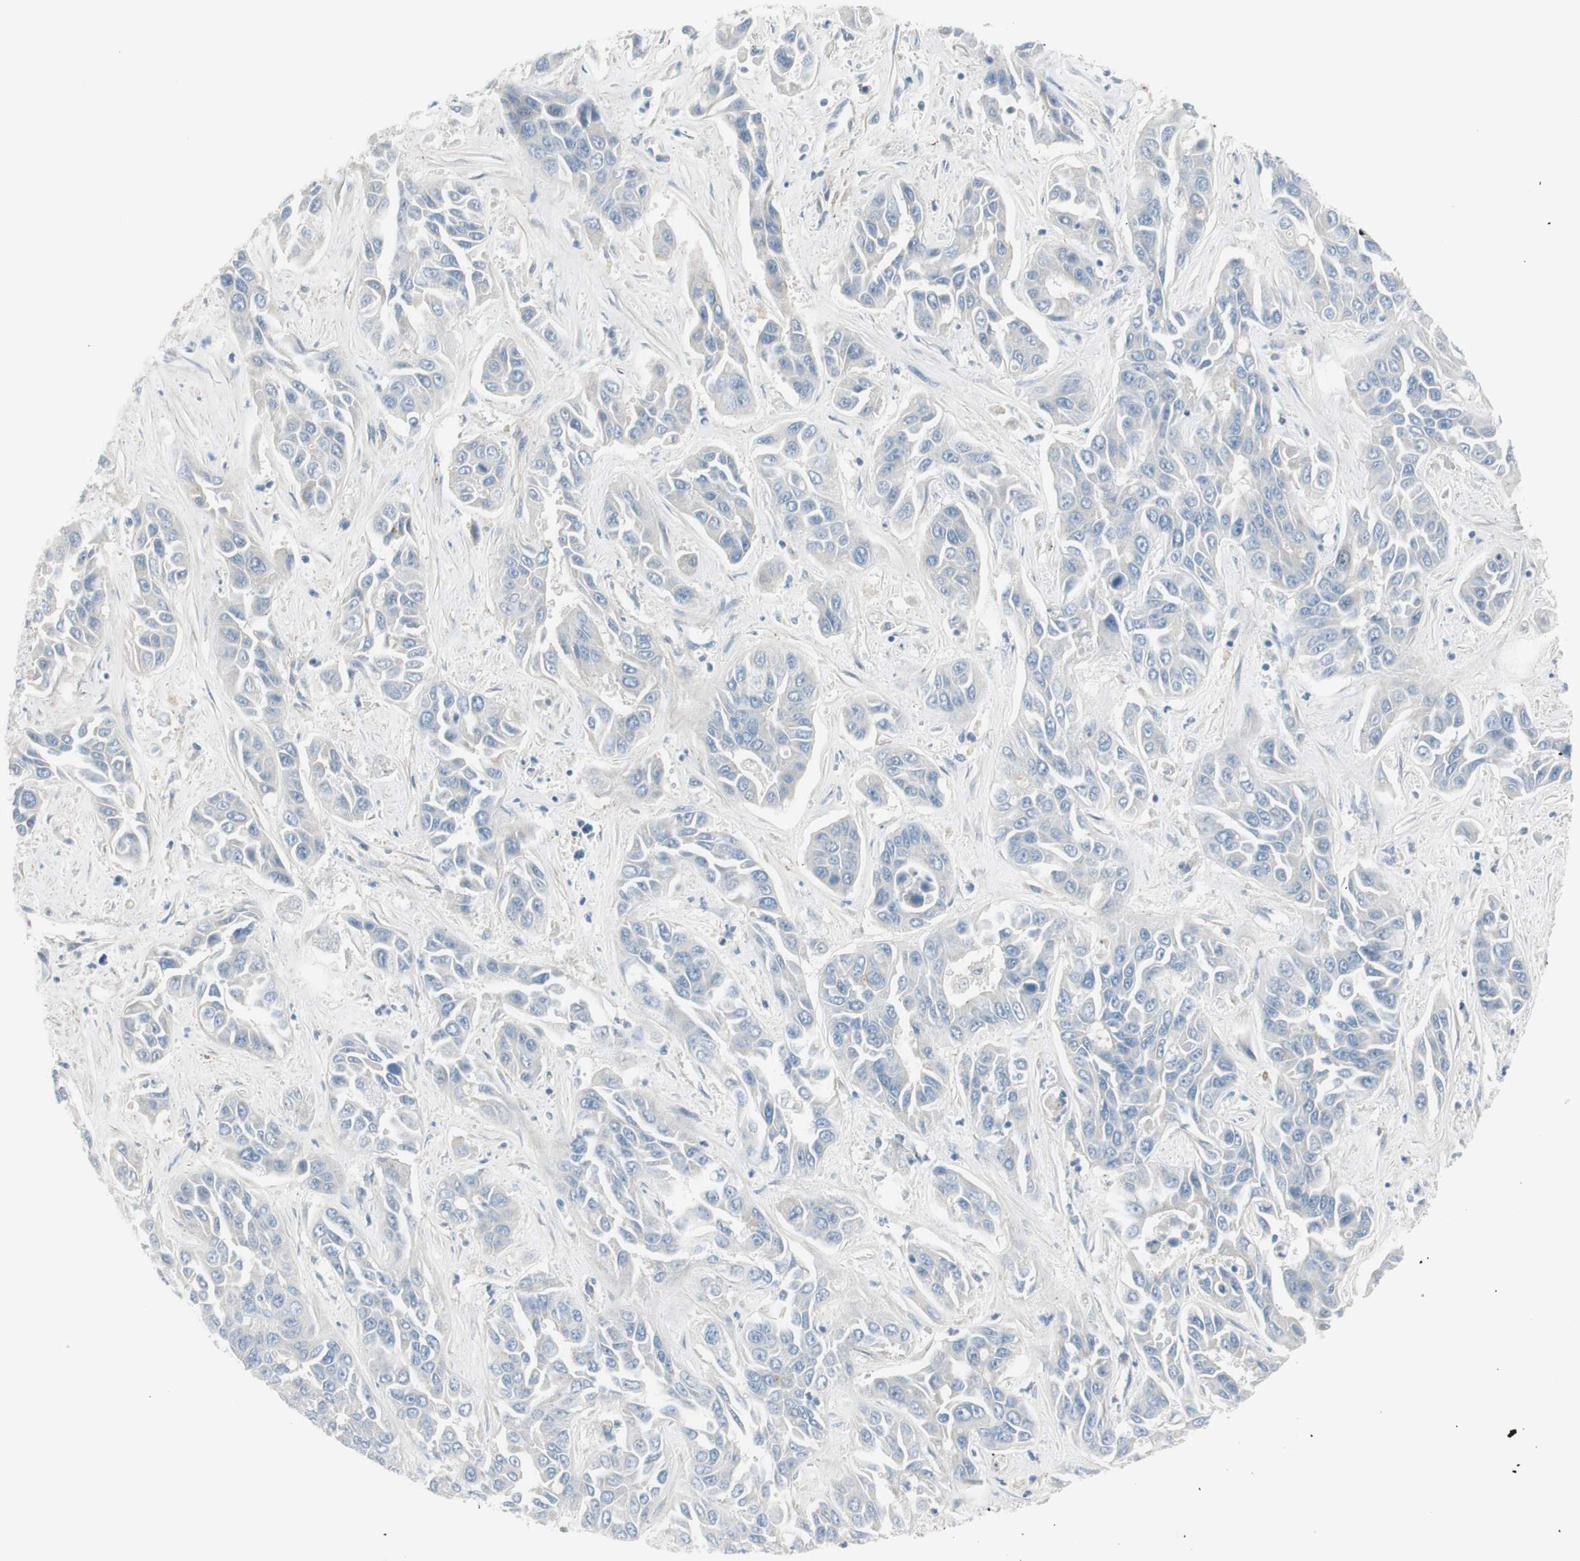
{"staining": {"intensity": "negative", "quantity": "none", "location": "none"}, "tissue": "liver cancer", "cell_type": "Tumor cells", "image_type": "cancer", "snomed": [{"axis": "morphology", "description": "Cholangiocarcinoma"}, {"axis": "topography", "description": "Liver"}], "caption": "Liver cholangiocarcinoma was stained to show a protein in brown. There is no significant positivity in tumor cells.", "gene": "CACNA2D1", "patient": {"sex": "female", "age": 52}}